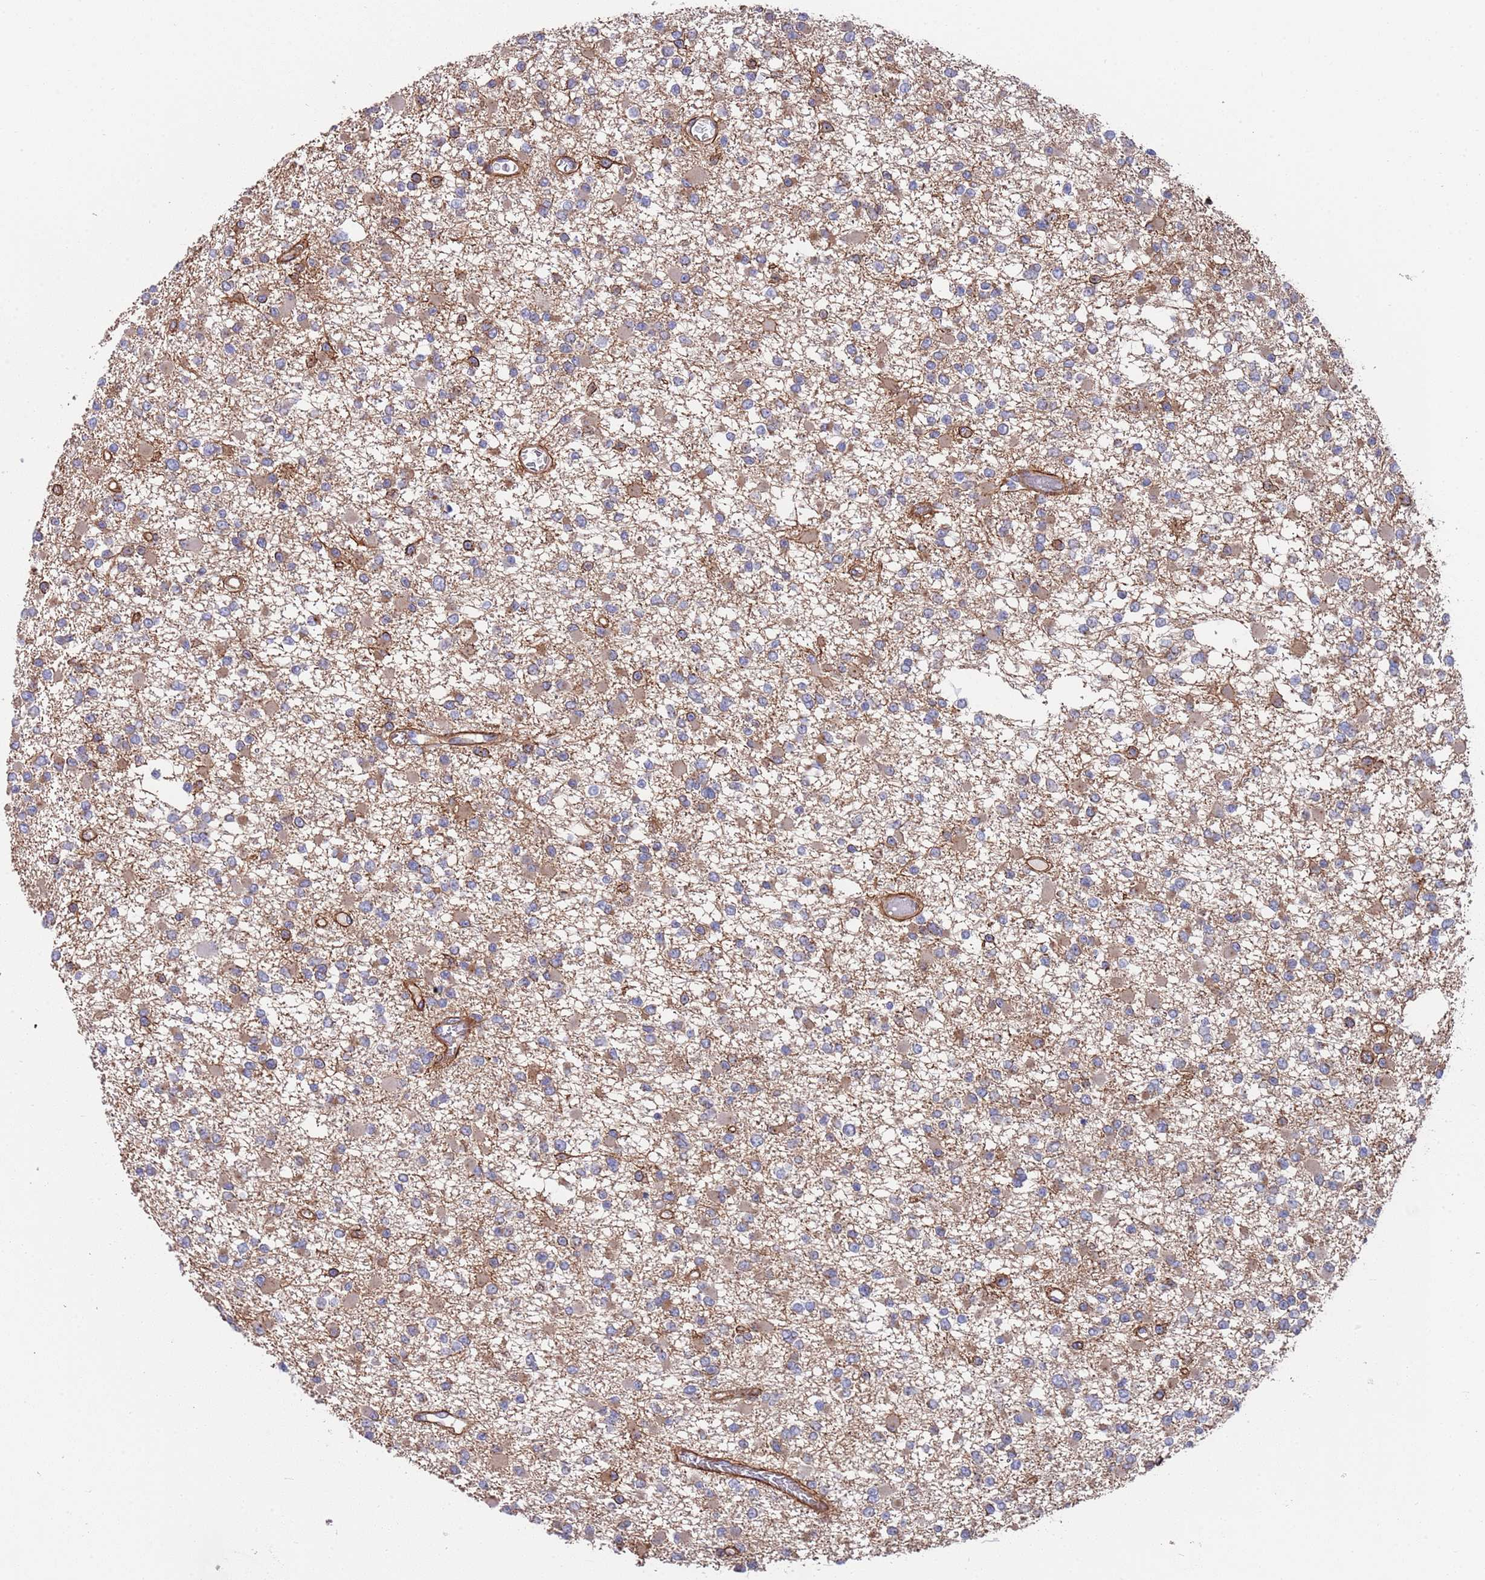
{"staining": {"intensity": "weak", "quantity": "<25%", "location": "cytoplasmic/membranous"}, "tissue": "glioma", "cell_type": "Tumor cells", "image_type": "cancer", "snomed": [{"axis": "morphology", "description": "Glioma, malignant, Low grade"}, {"axis": "topography", "description": "Brain"}], "caption": "IHC micrograph of neoplastic tissue: human glioma stained with DAB exhibits no significant protein positivity in tumor cells.", "gene": "JAKMIP2", "patient": {"sex": "female", "age": 22}}